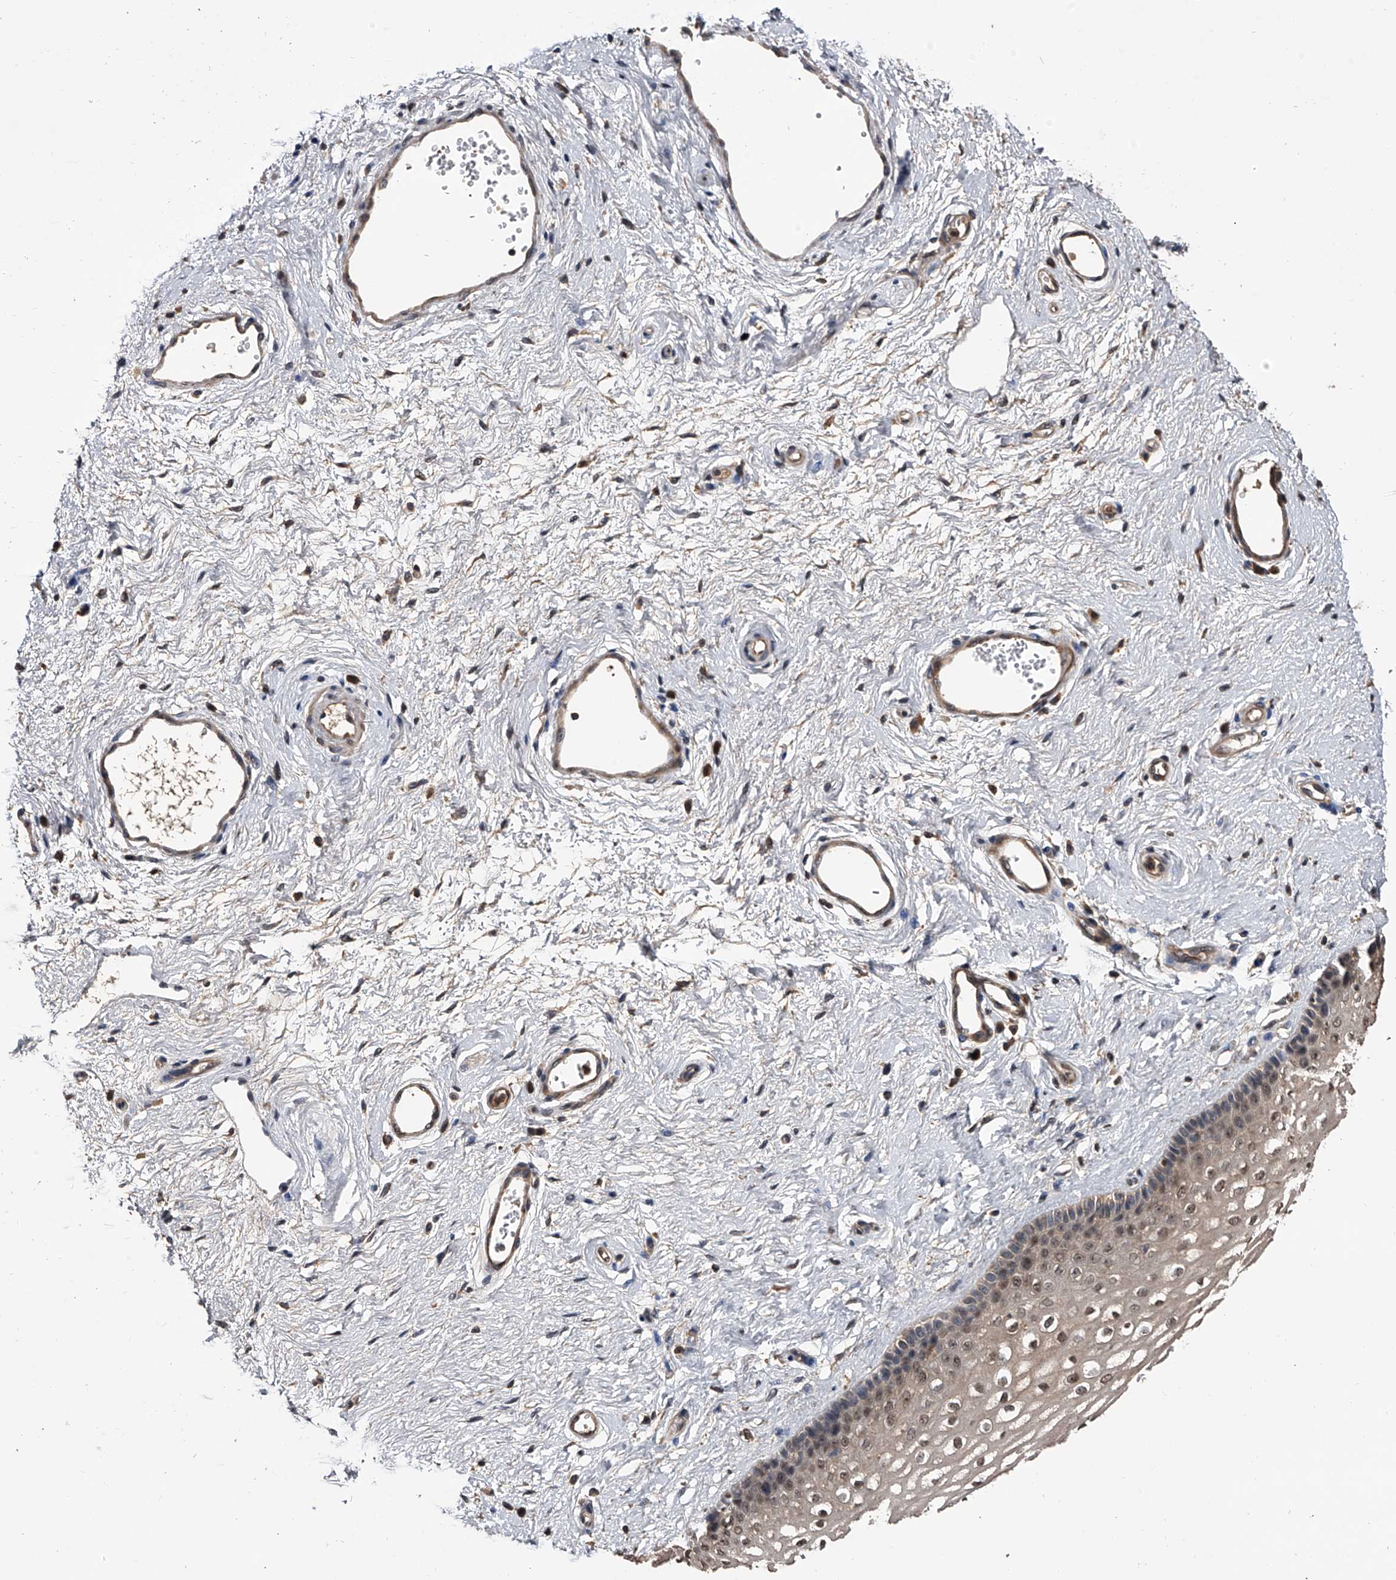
{"staining": {"intensity": "weak", "quantity": "25%-75%", "location": "nuclear"}, "tissue": "vagina", "cell_type": "Squamous epithelial cells", "image_type": "normal", "snomed": [{"axis": "morphology", "description": "Normal tissue, NOS"}, {"axis": "topography", "description": "Vagina"}], "caption": "Normal vagina displays weak nuclear positivity in approximately 25%-75% of squamous epithelial cells, visualized by immunohistochemistry.", "gene": "EFCAB7", "patient": {"sex": "female", "age": 46}}